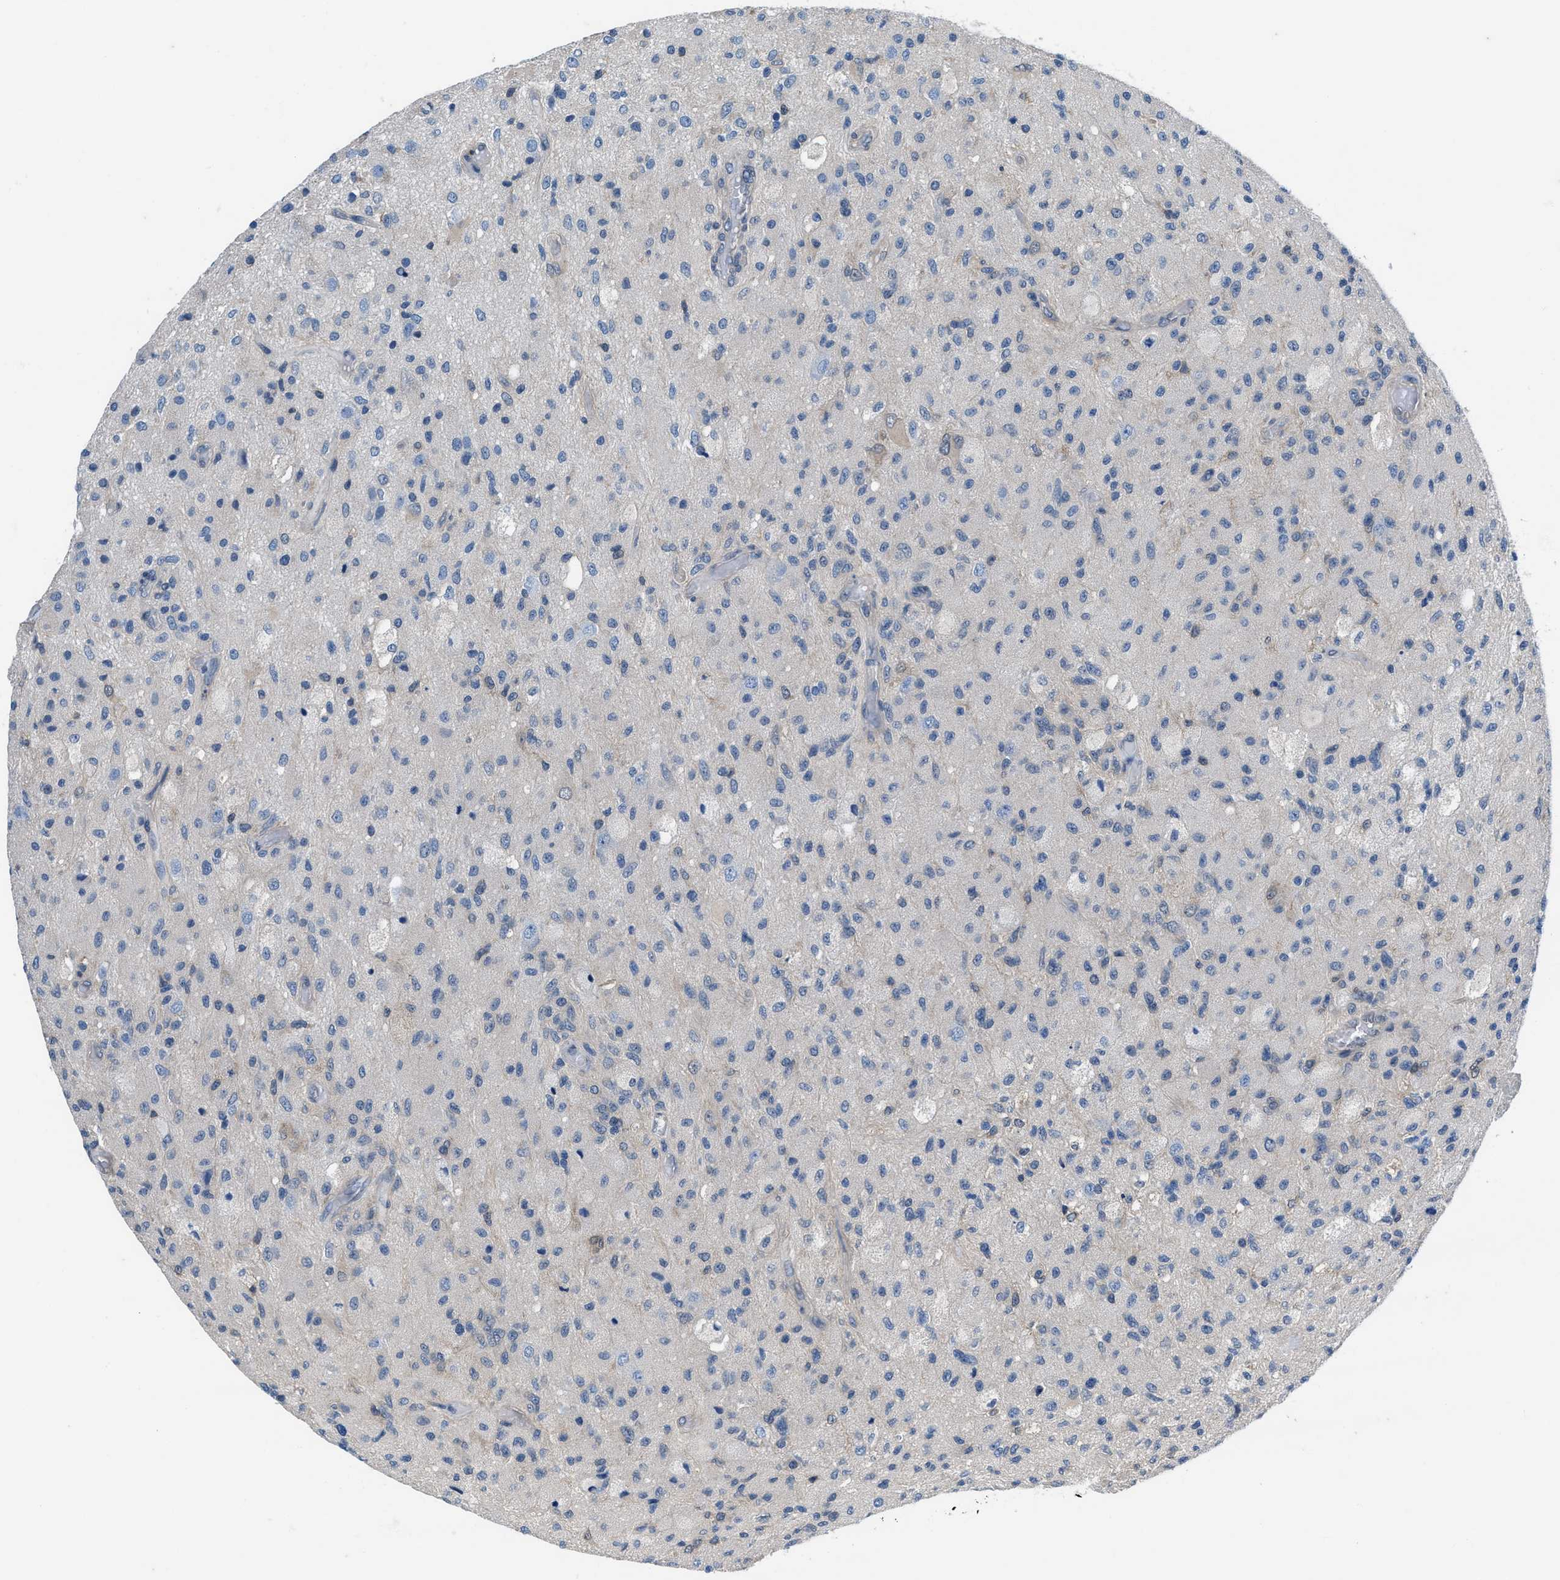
{"staining": {"intensity": "negative", "quantity": "none", "location": "none"}, "tissue": "glioma", "cell_type": "Tumor cells", "image_type": "cancer", "snomed": [{"axis": "morphology", "description": "Normal tissue, NOS"}, {"axis": "morphology", "description": "Glioma, malignant, High grade"}, {"axis": "topography", "description": "Cerebral cortex"}], "caption": "Image shows no significant protein expression in tumor cells of glioma.", "gene": "NUDT5", "patient": {"sex": "male", "age": 77}}